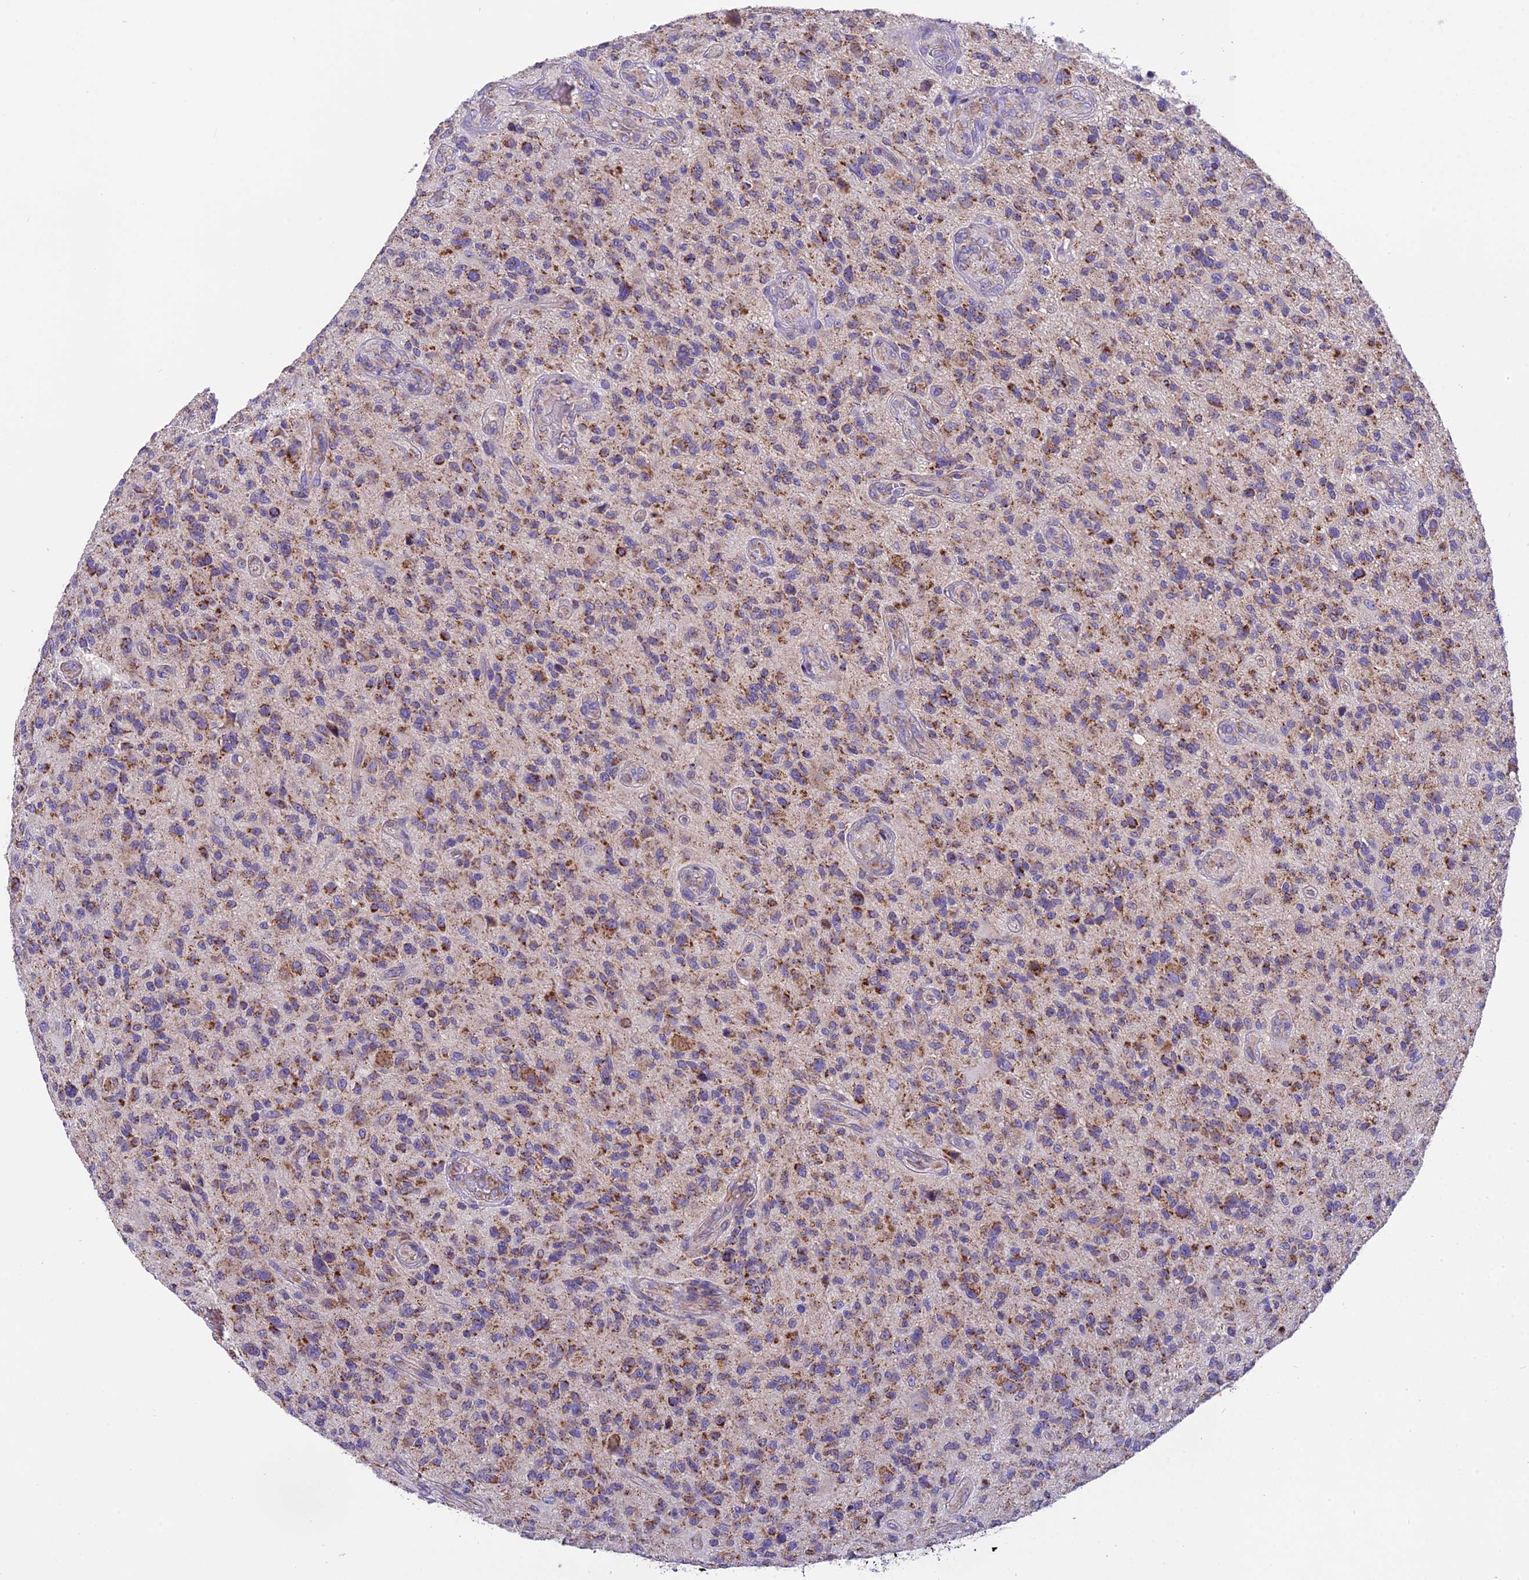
{"staining": {"intensity": "moderate", "quantity": "25%-75%", "location": "cytoplasmic/membranous"}, "tissue": "glioma", "cell_type": "Tumor cells", "image_type": "cancer", "snomed": [{"axis": "morphology", "description": "Glioma, malignant, High grade"}, {"axis": "topography", "description": "Brain"}], "caption": "Protein analysis of glioma tissue exhibits moderate cytoplasmic/membranous expression in about 25%-75% of tumor cells. The protein of interest is stained brown, and the nuclei are stained in blue (DAB (3,3'-diaminobenzidine) IHC with brightfield microscopy, high magnification).", "gene": "MGME1", "patient": {"sex": "male", "age": 47}}